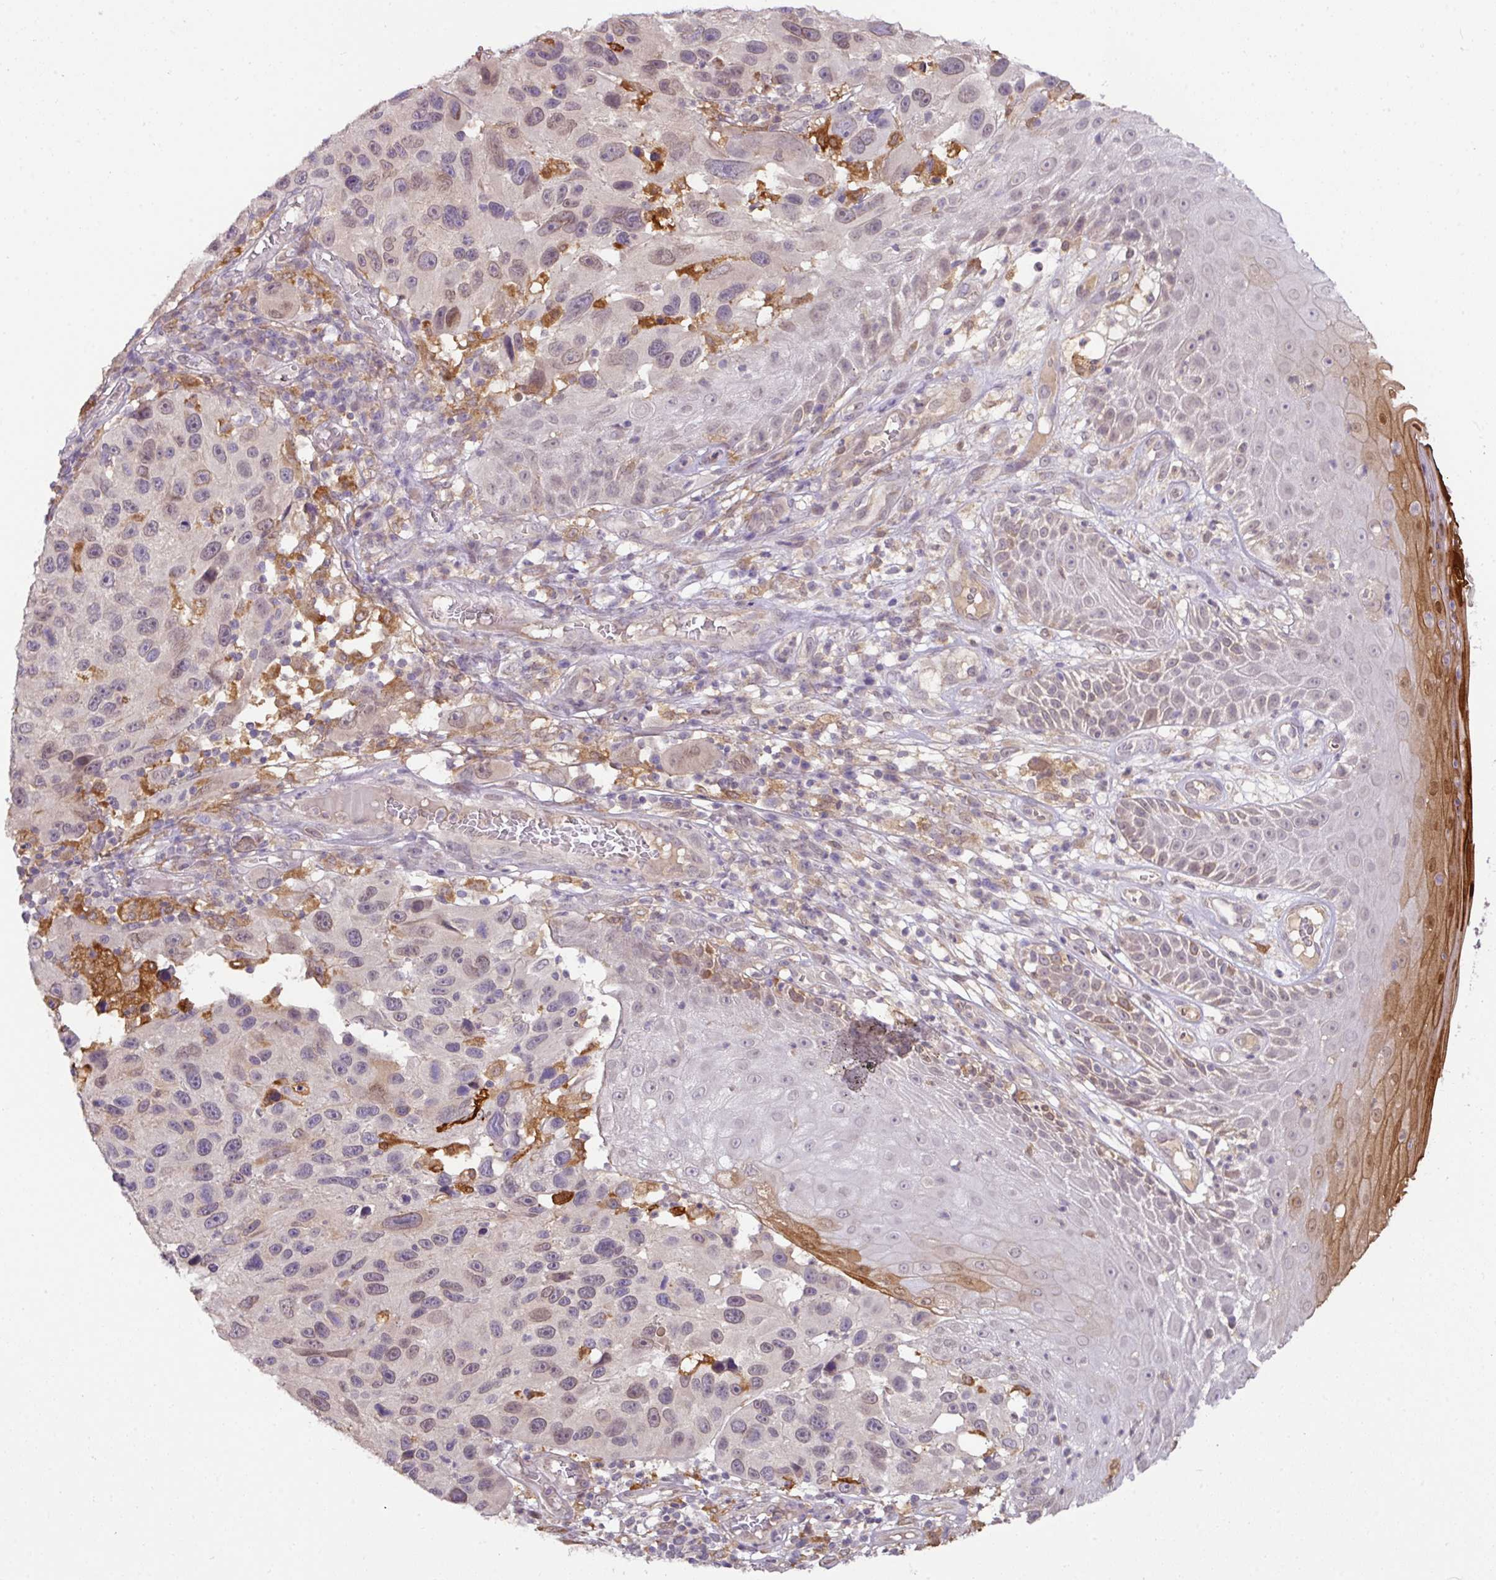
{"staining": {"intensity": "negative", "quantity": "none", "location": "none"}, "tissue": "melanoma", "cell_type": "Tumor cells", "image_type": "cancer", "snomed": [{"axis": "morphology", "description": "Malignant melanoma, NOS"}, {"axis": "topography", "description": "Skin"}], "caption": "IHC histopathology image of neoplastic tissue: human malignant melanoma stained with DAB (3,3'-diaminobenzidine) shows no significant protein positivity in tumor cells.", "gene": "GCNT7", "patient": {"sex": "male", "age": 53}}